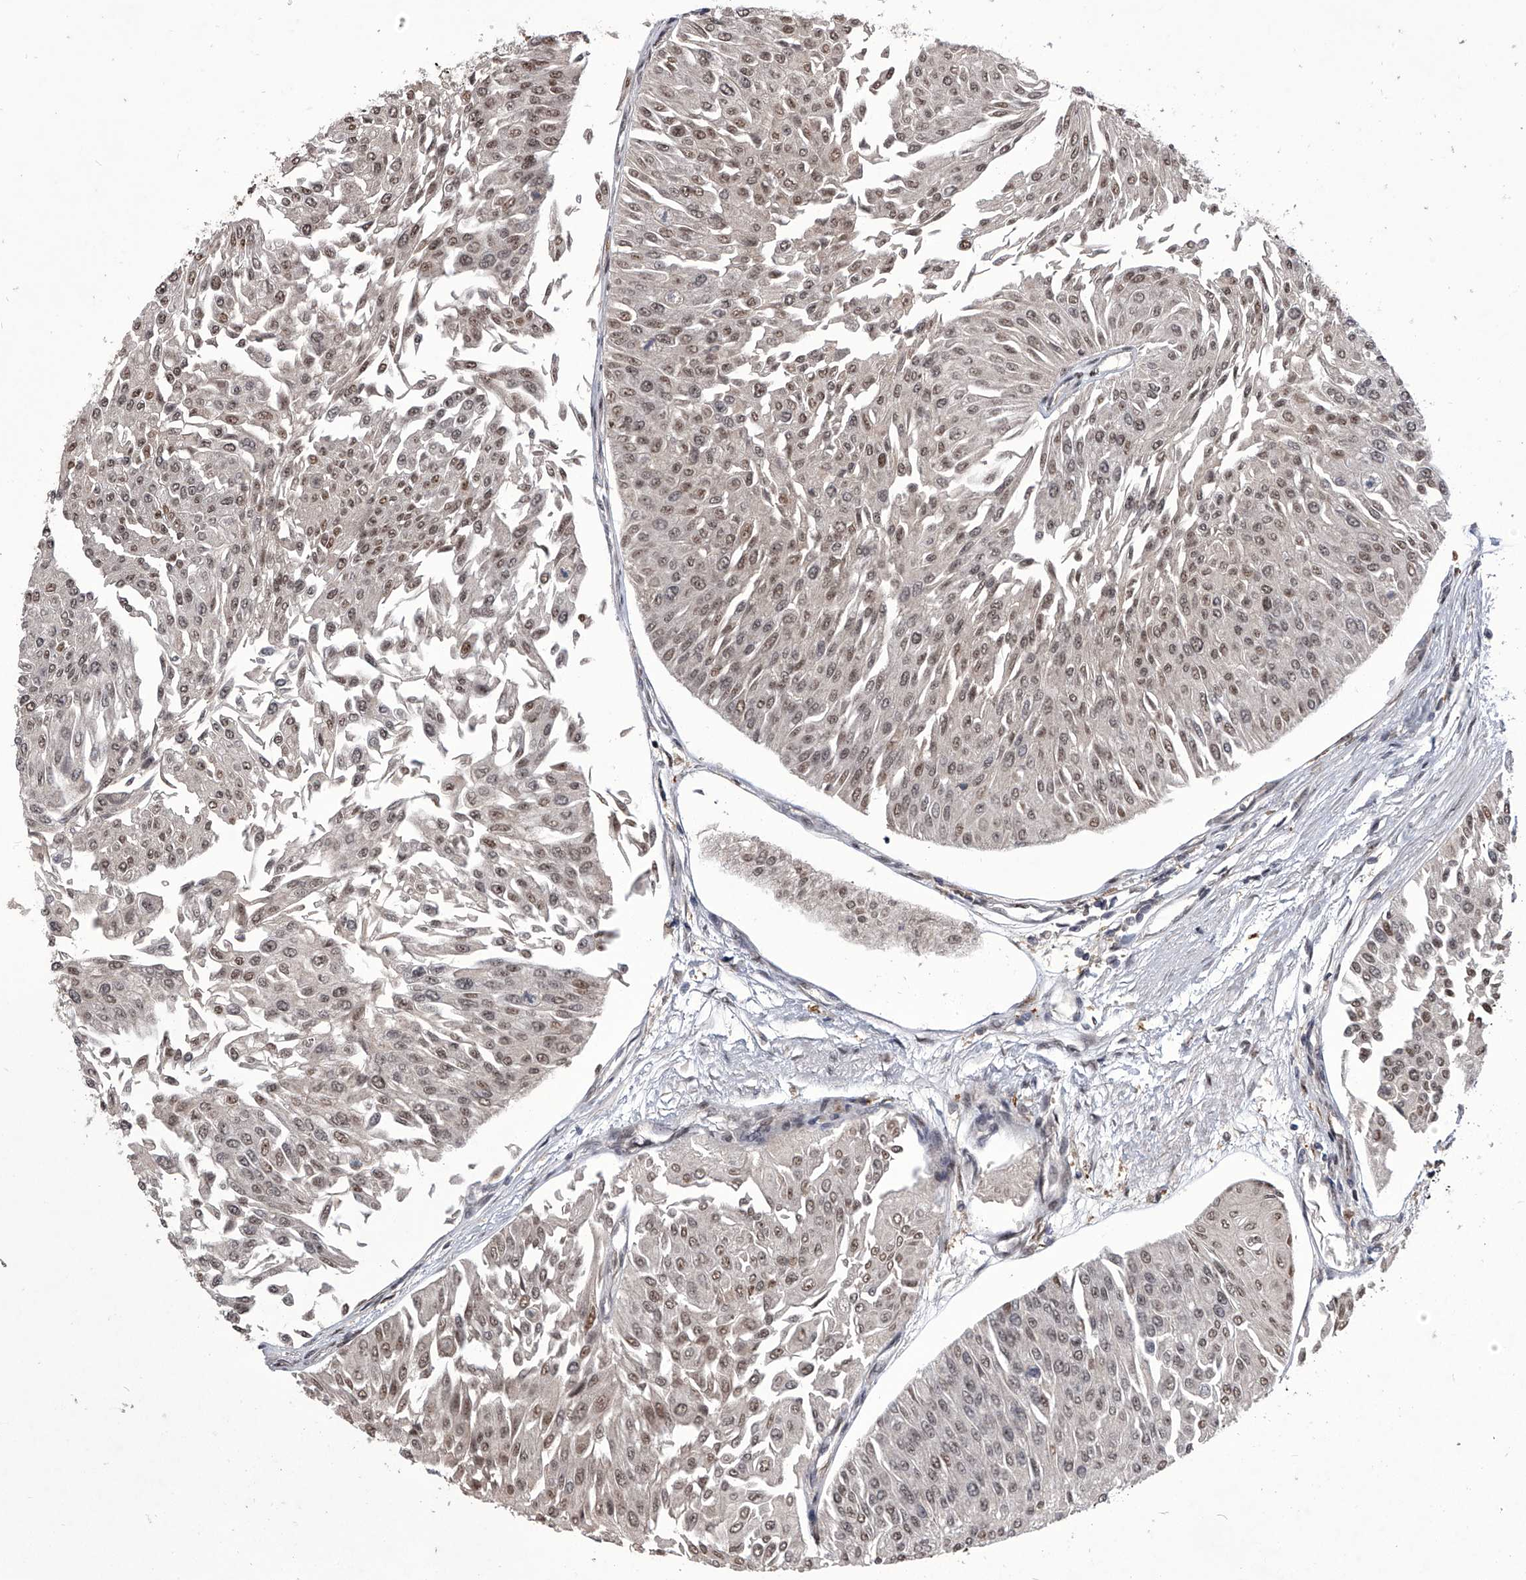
{"staining": {"intensity": "weak", "quantity": "25%-75%", "location": "nuclear"}, "tissue": "urothelial cancer", "cell_type": "Tumor cells", "image_type": "cancer", "snomed": [{"axis": "morphology", "description": "Urothelial carcinoma, Low grade"}, {"axis": "topography", "description": "Urinary bladder"}], "caption": "High-power microscopy captured an immunohistochemistry histopathology image of urothelial carcinoma (low-grade), revealing weak nuclear staining in about 25%-75% of tumor cells.", "gene": "CMTR1", "patient": {"sex": "male", "age": 67}}